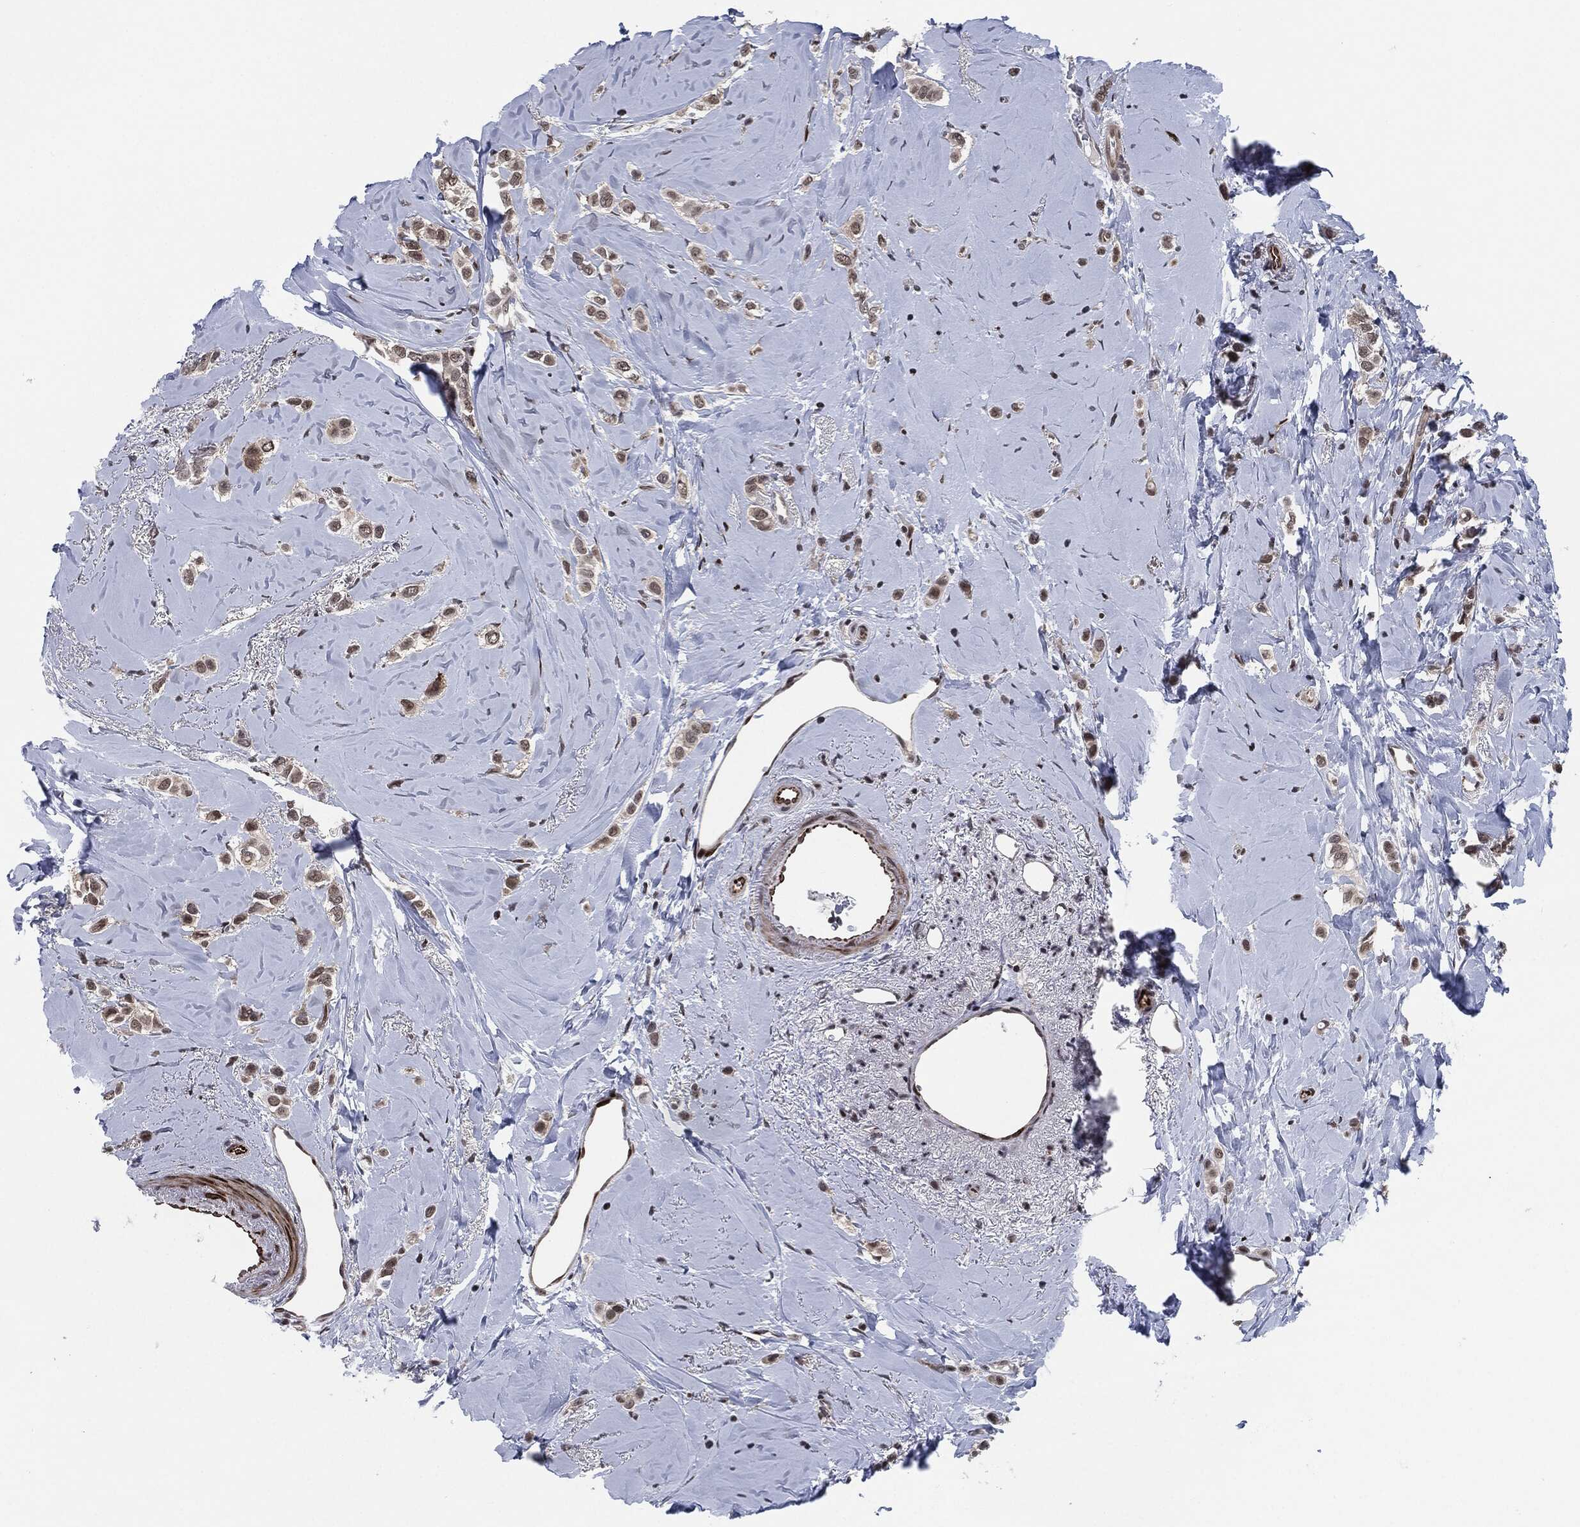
{"staining": {"intensity": "moderate", "quantity": "<25%", "location": "nuclear"}, "tissue": "breast cancer", "cell_type": "Tumor cells", "image_type": "cancer", "snomed": [{"axis": "morphology", "description": "Lobular carcinoma"}, {"axis": "topography", "description": "Breast"}], "caption": "Breast lobular carcinoma tissue exhibits moderate nuclear staining in approximately <25% of tumor cells, visualized by immunohistochemistry.", "gene": "AKT2", "patient": {"sex": "female", "age": 66}}